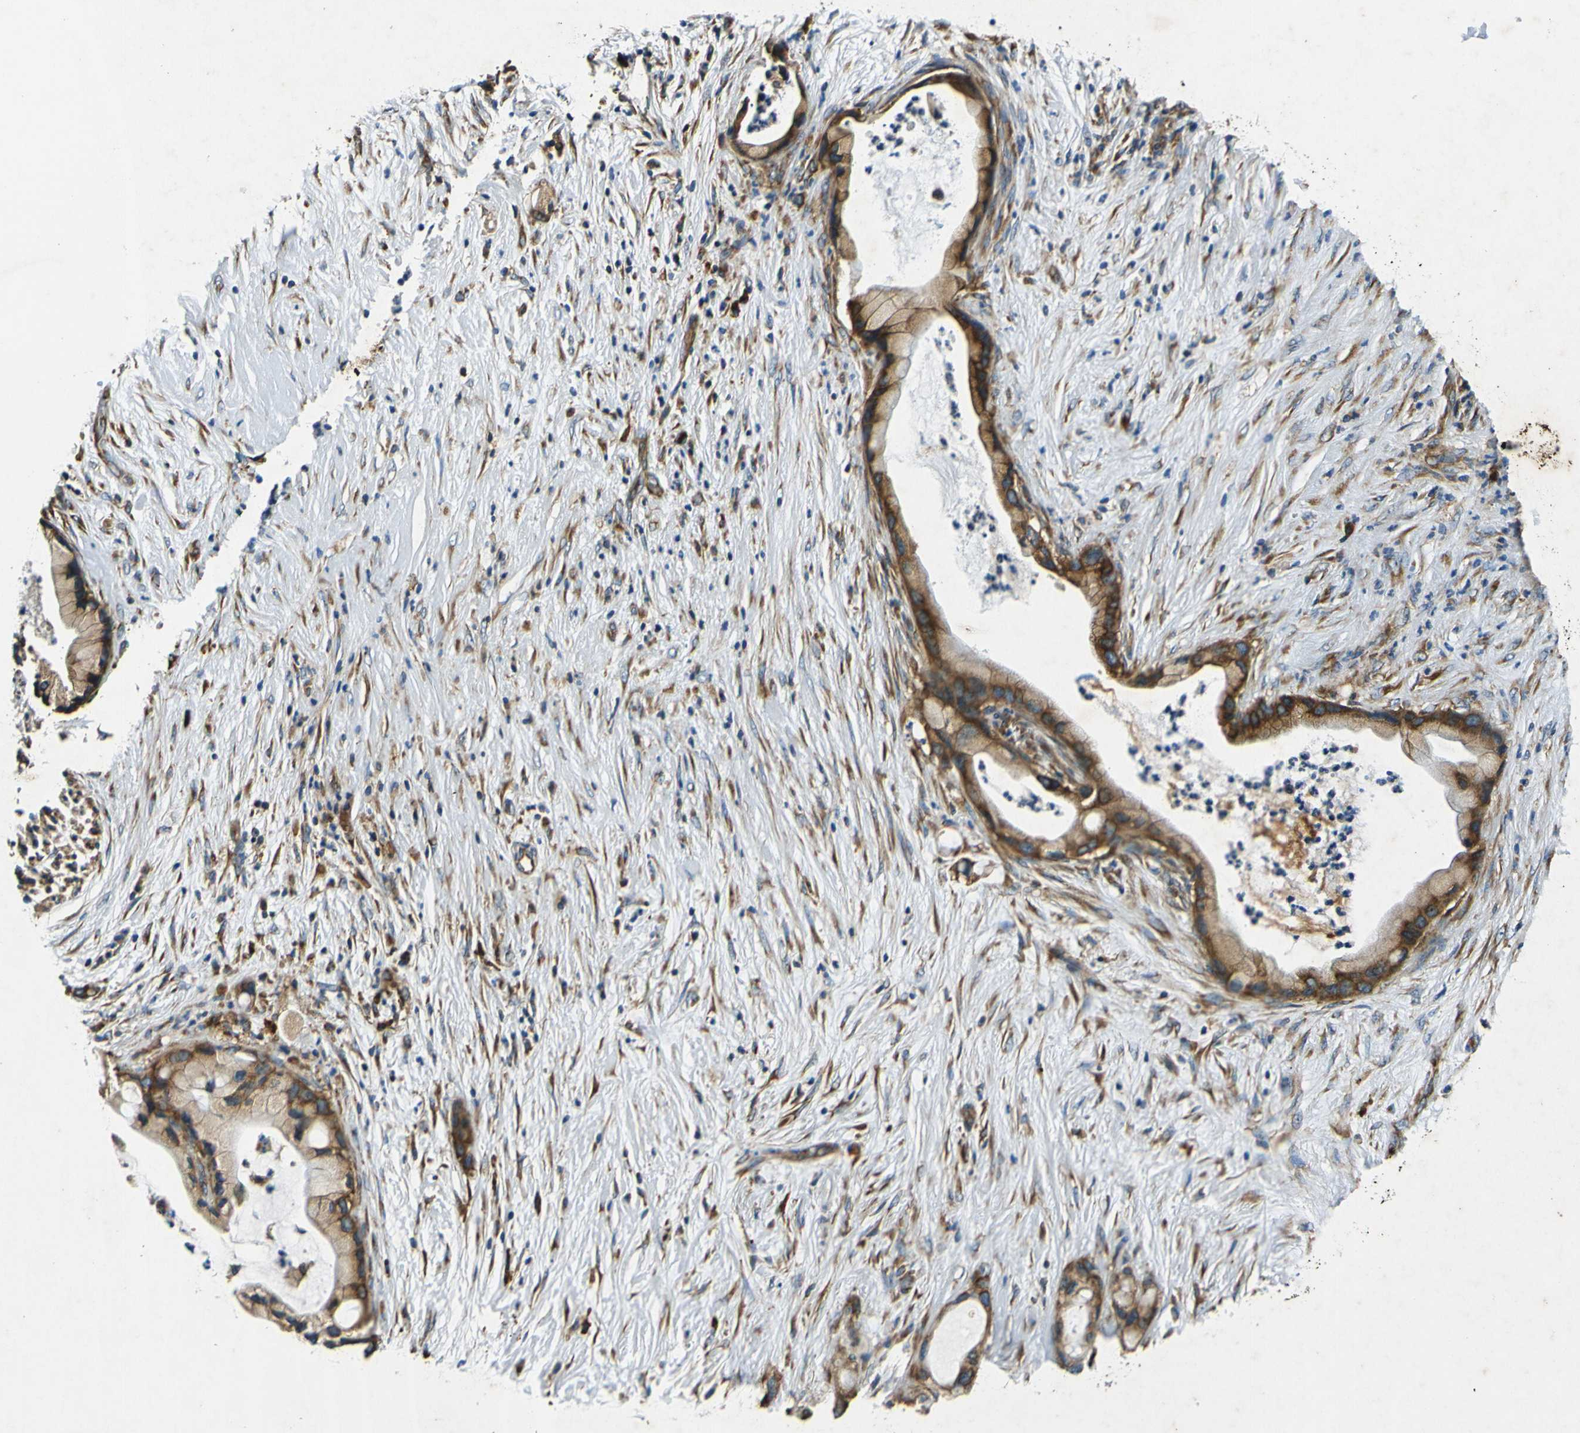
{"staining": {"intensity": "moderate", "quantity": ">75%", "location": "cytoplasmic/membranous"}, "tissue": "pancreatic cancer", "cell_type": "Tumor cells", "image_type": "cancer", "snomed": [{"axis": "morphology", "description": "Adenocarcinoma, NOS"}, {"axis": "topography", "description": "Pancreas"}], "caption": "This histopathology image reveals immunohistochemistry staining of adenocarcinoma (pancreatic), with medium moderate cytoplasmic/membranous staining in about >75% of tumor cells.", "gene": "RPSA", "patient": {"sex": "female", "age": 59}}